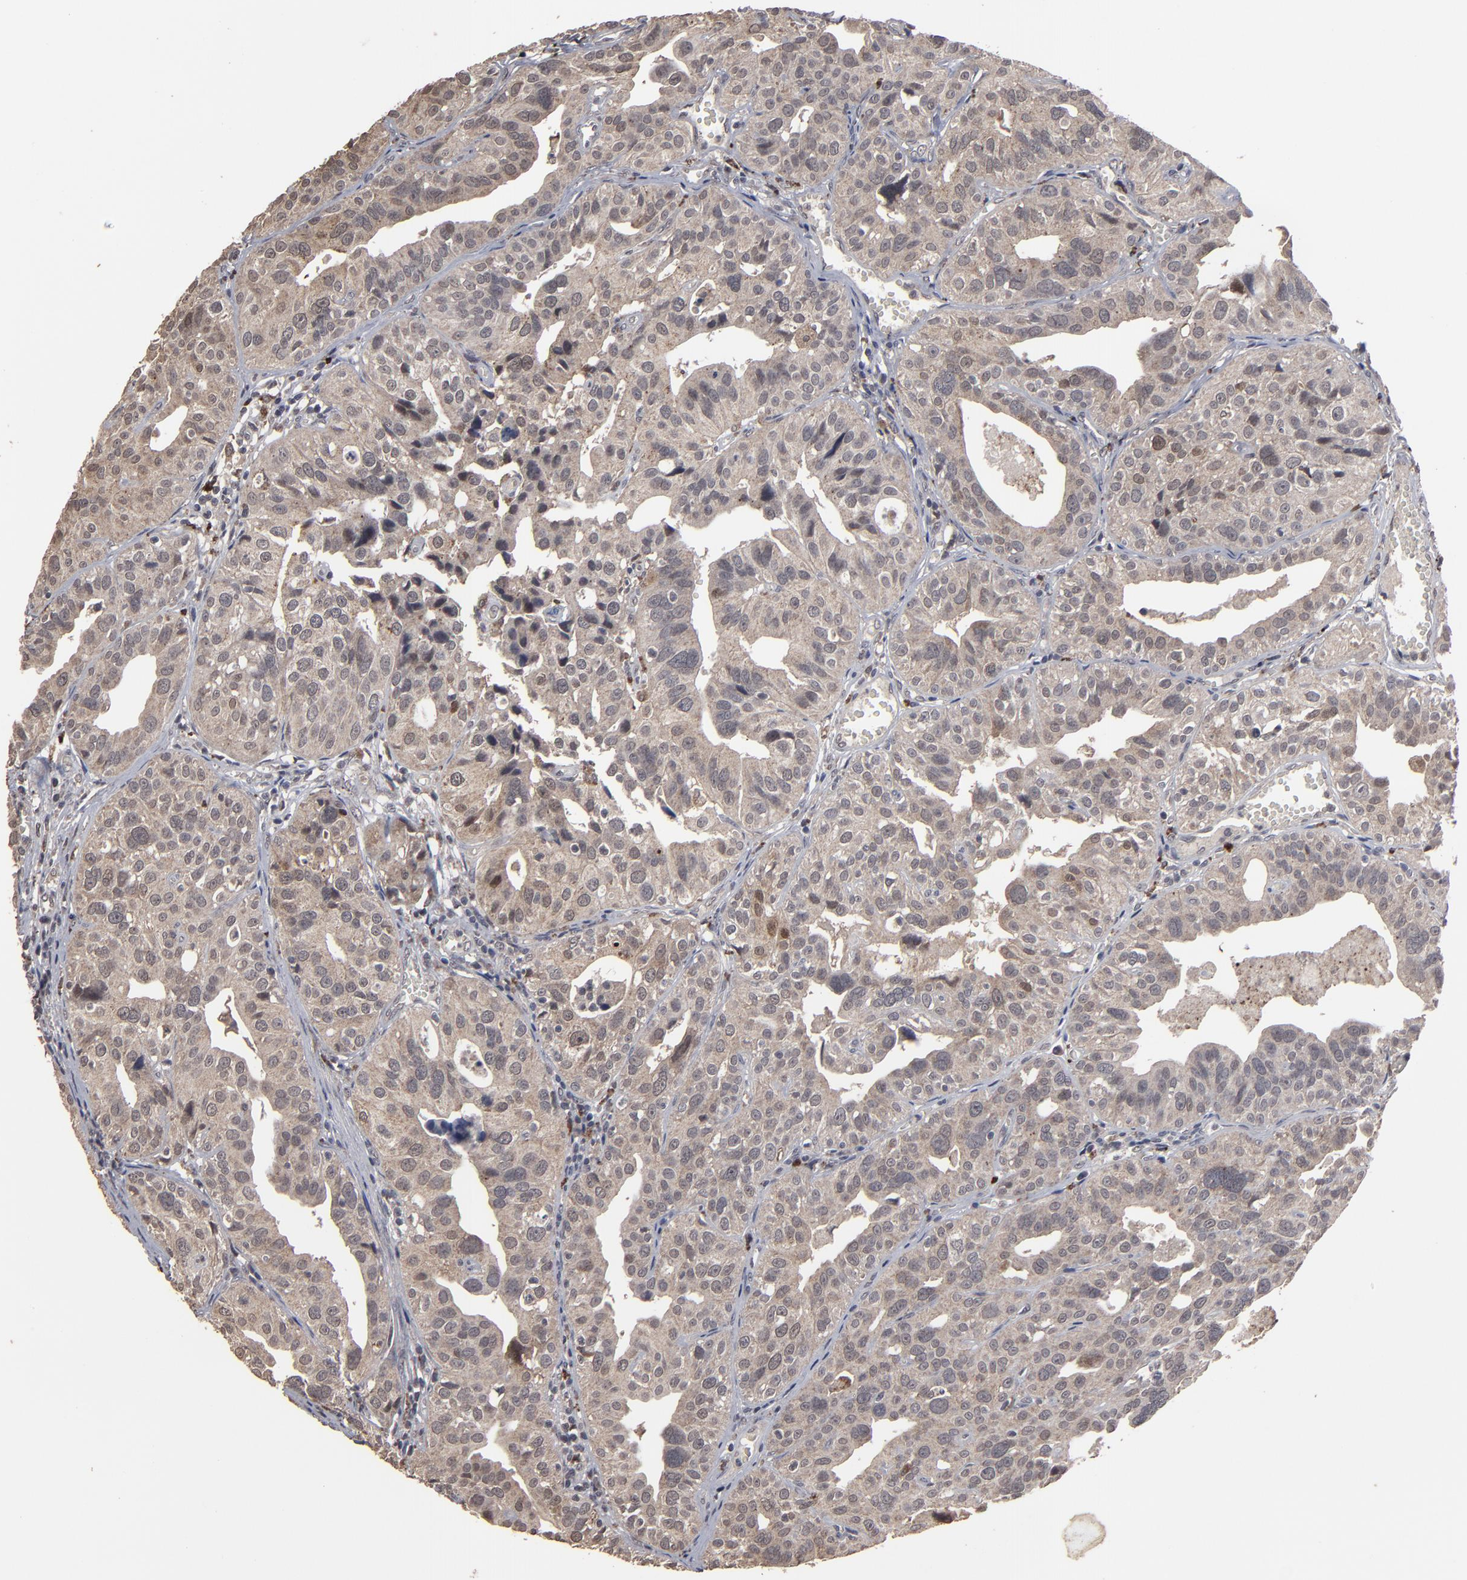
{"staining": {"intensity": "weak", "quantity": ">75%", "location": "cytoplasmic/membranous,nuclear"}, "tissue": "urothelial cancer", "cell_type": "Tumor cells", "image_type": "cancer", "snomed": [{"axis": "morphology", "description": "Urothelial carcinoma, High grade"}, {"axis": "topography", "description": "Urinary bladder"}], "caption": "Protein analysis of urothelial cancer tissue demonstrates weak cytoplasmic/membranous and nuclear positivity in approximately >75% of tumor cells.", "gene": "SLC22A17", "patient": {"sex": "male", "age": 56}}